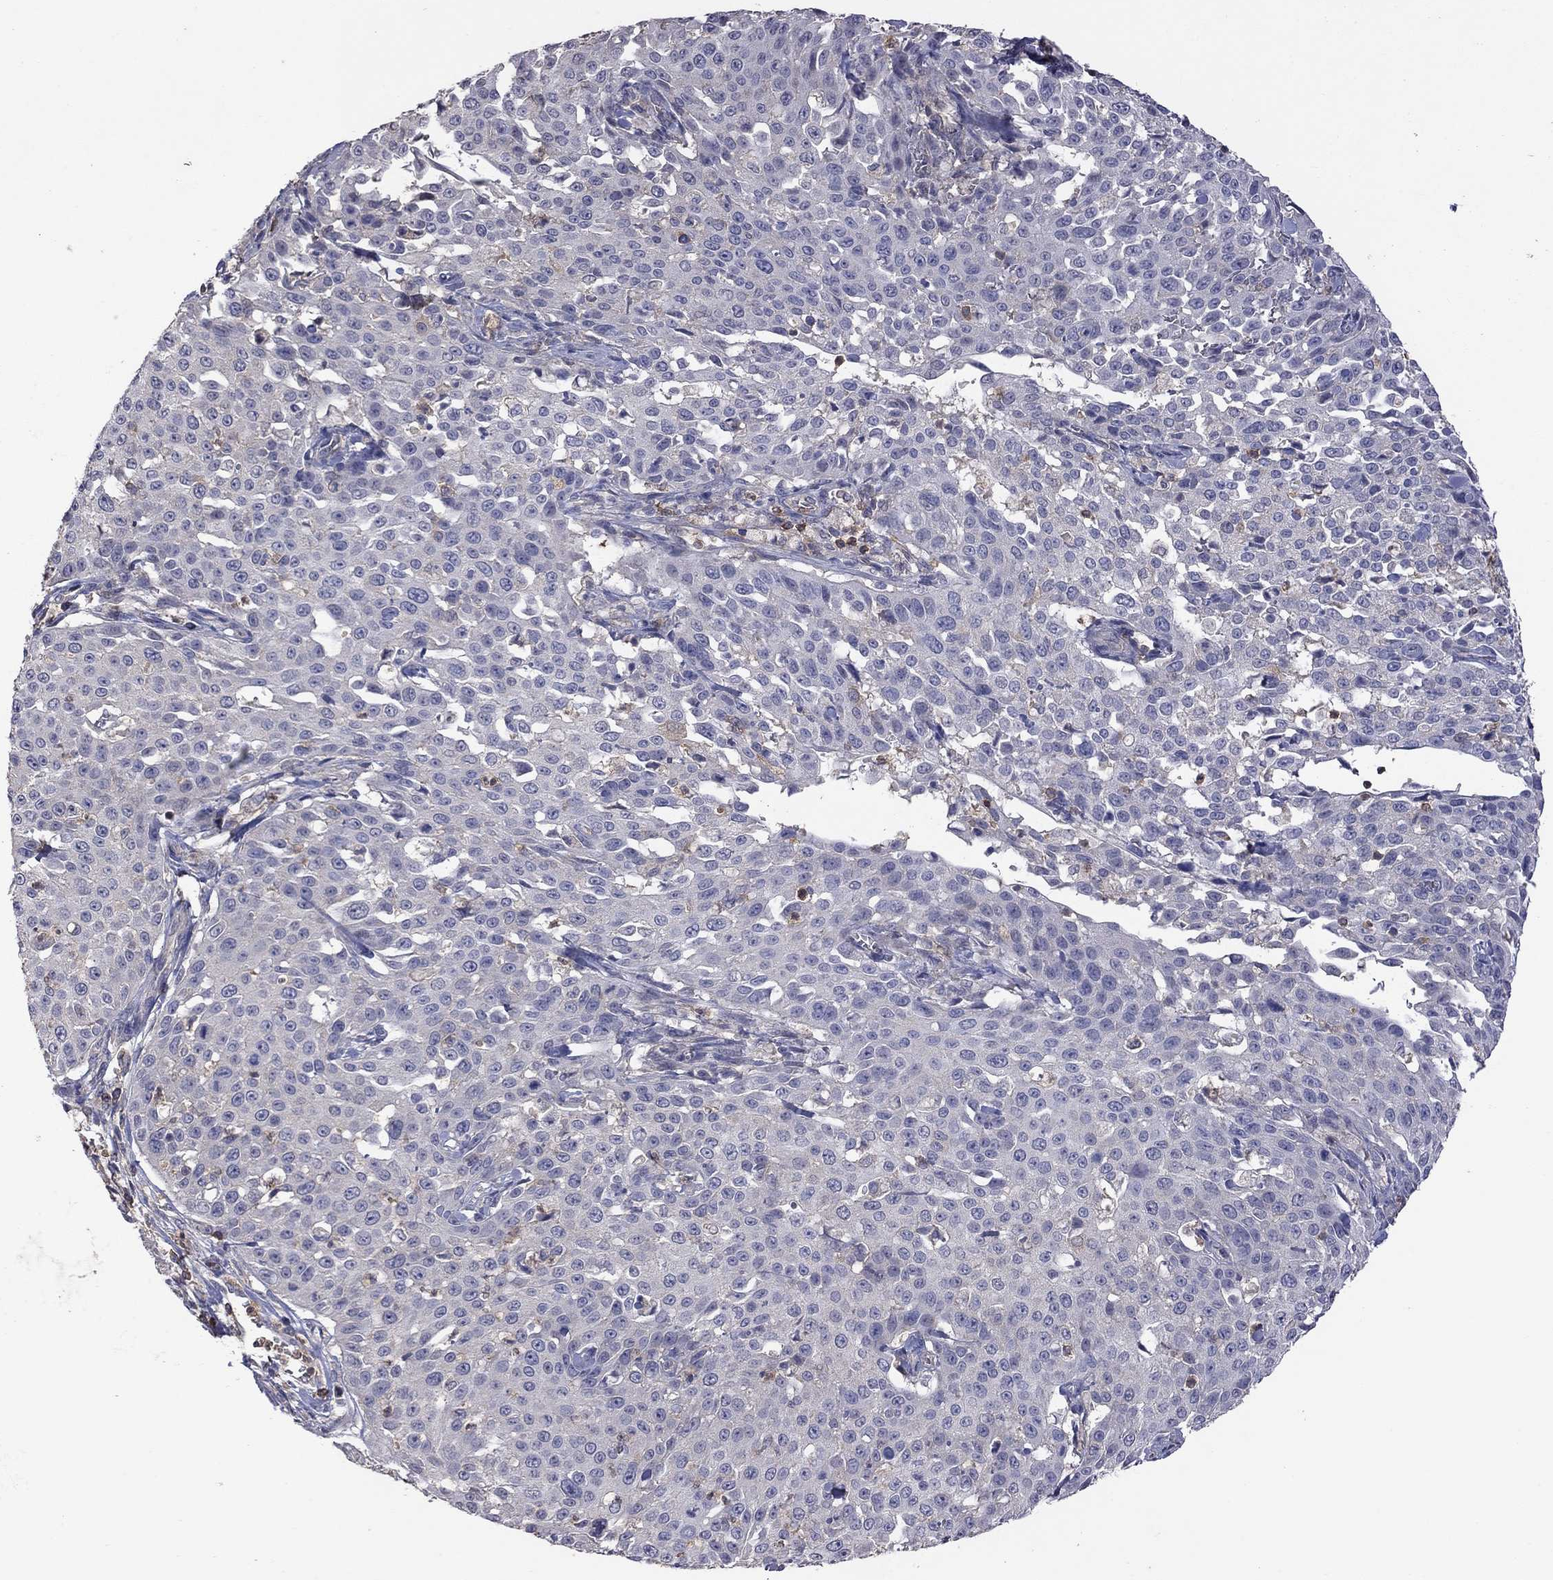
{"staining": {"intensity": "negative", "quantity": "none", "location": "none"}, "tissue": "cervical cancer", "cell_type": "Tumor cells", "image_type": "cancer", "snomed": [{"axis": "morphology", "description": "Squamous cell carcinoma, NOS"}, {"axis": "topography", "description": "Cervix"}], "caption": "This is a micrograph of IHC staining of cervical squamous cell carcinoma, which shows no positivity in tumor cells.", "gene": "IPCEF1", "patient": {"sex": "female", "age": 26}}